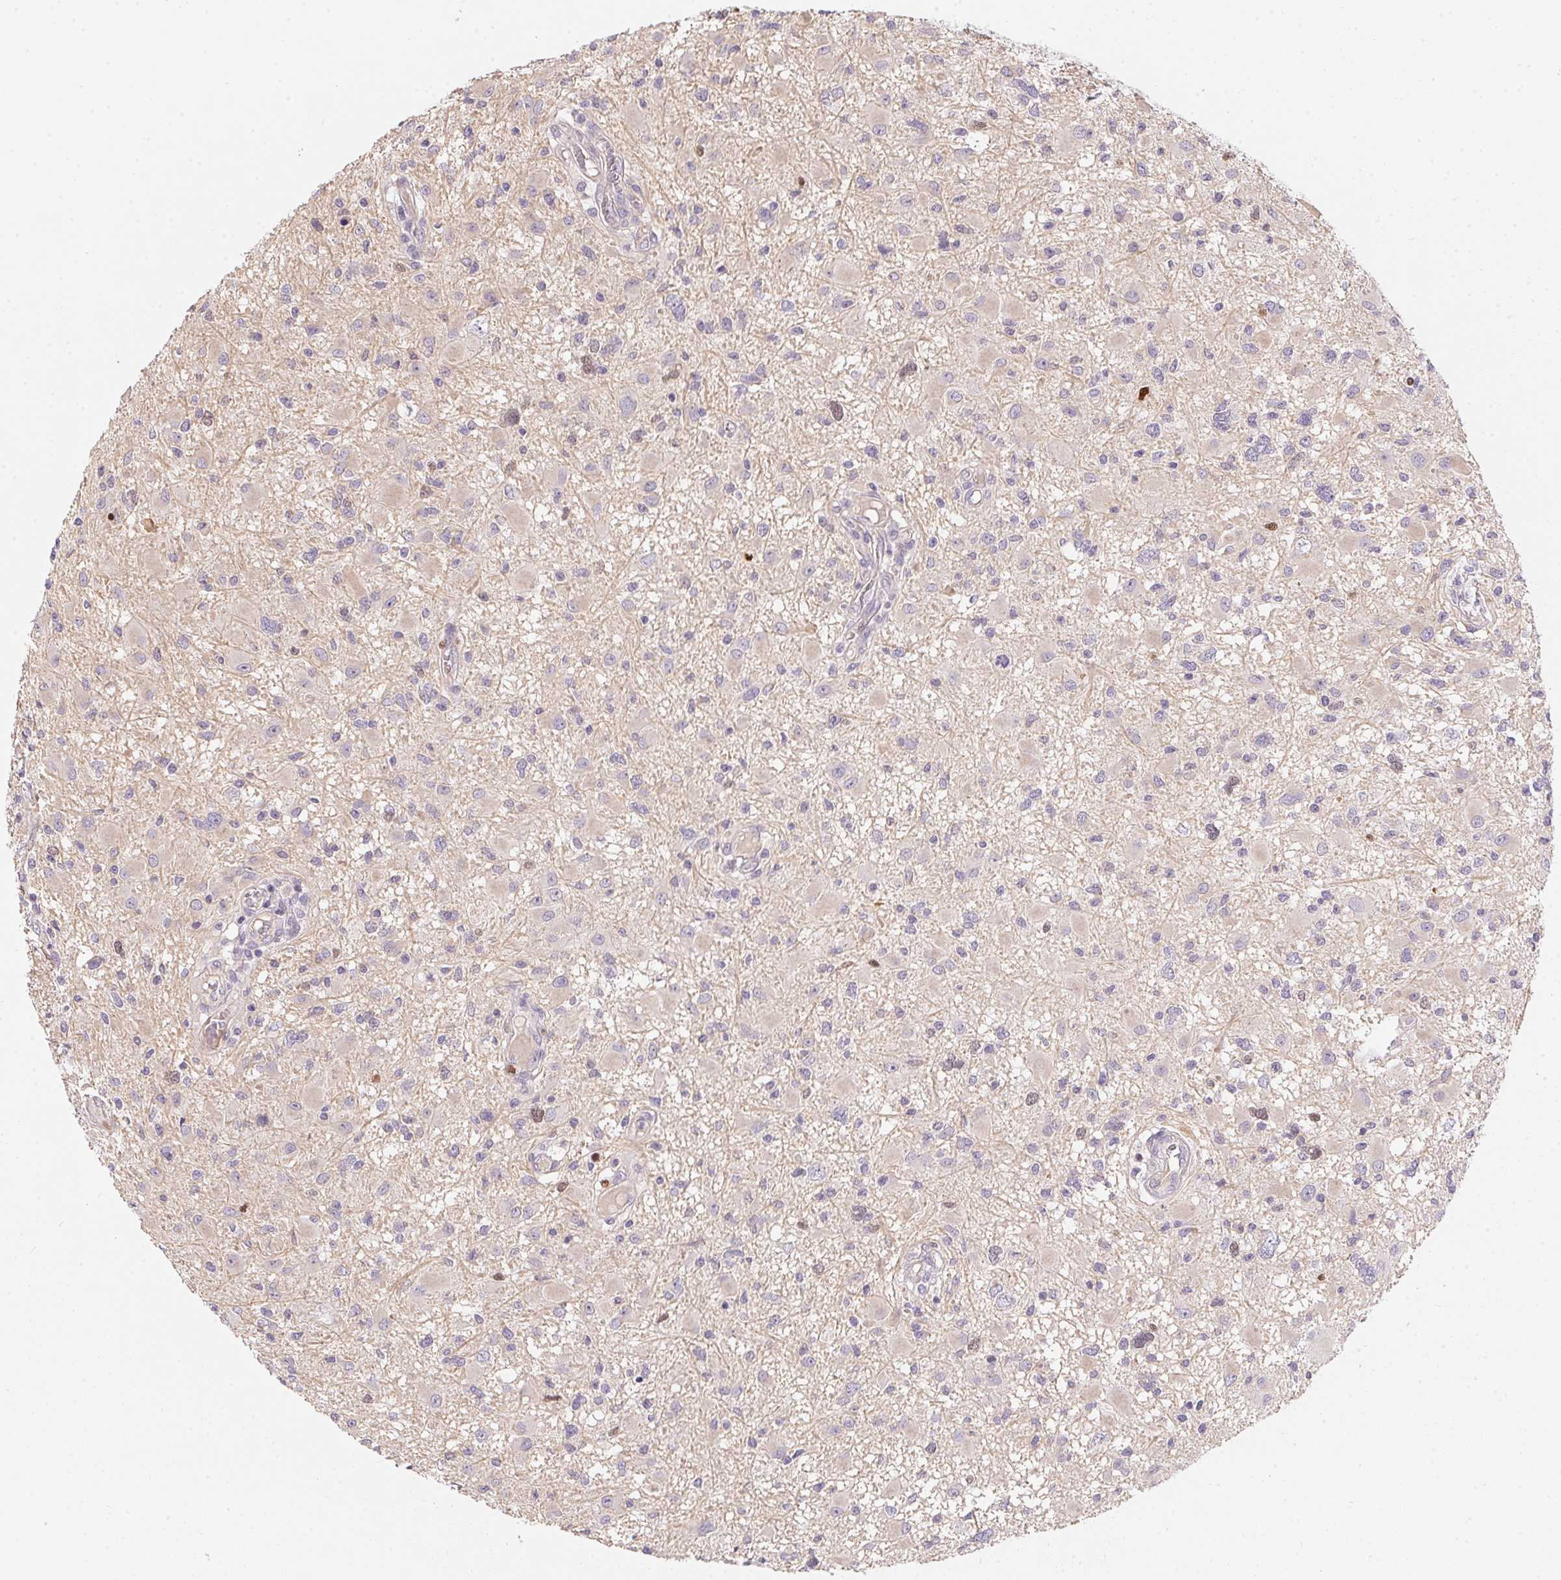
{"staining": {"intensity": "negative", "quantity": "none", "location": "none"}, "tissue": "glioma", "cell_type": "Tumor cells", "image_type": "cancer", "snomed": [{"axis": "morphology", "description": "Glioma, malignant, High grade"}, {"axis": "topography", "description": "Brain"}], "caption": "Immunohistochemical staining of malignant glioma (high-grade) displays no significant staining in tumor cells.", "gene": "HELLS", "patient": {"sex": "male", "age": 54}}